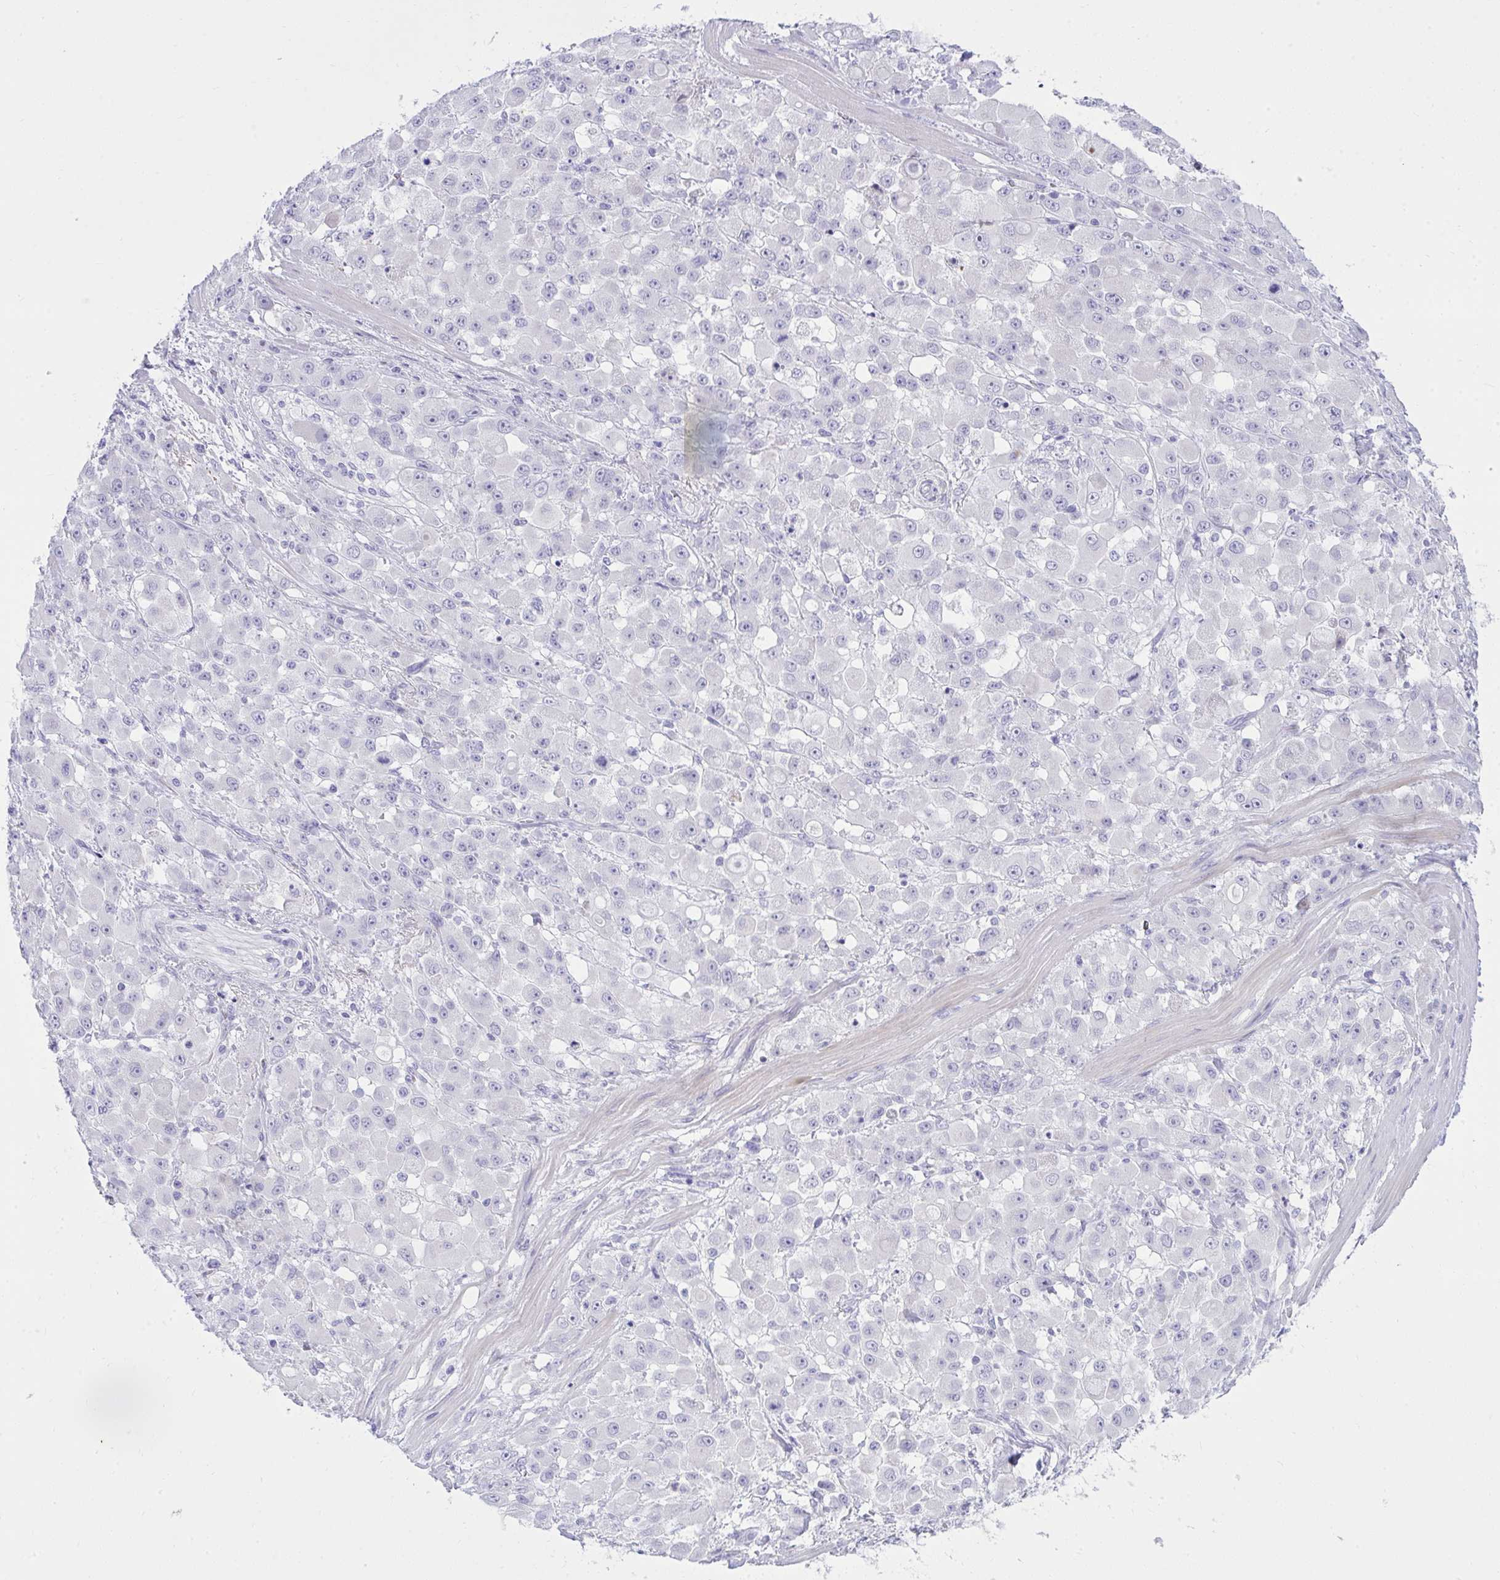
{"staining": {"intensity": "negative", "quantity": "none", "location": "none"}, "tissue": "stomach cancer", "cell_type": "Tumor cells", "image_type": "cancer", "snomed": [{"axis": "morphology", "description": "Adenocarcinoma, NOS"}, {"axis": "topography", "description": "Stomach"}], "caption": "An image of human stomach cancer (adenocarcinoma) is negative for staining in tumor cells. (Brightfield microscopy of DAB (3,3'-diaminobenzidine) immunohistochemistry (IHC) at high magnification).", "gene": "PIGZ", "patient": {"sex": "female", "age": 76}}